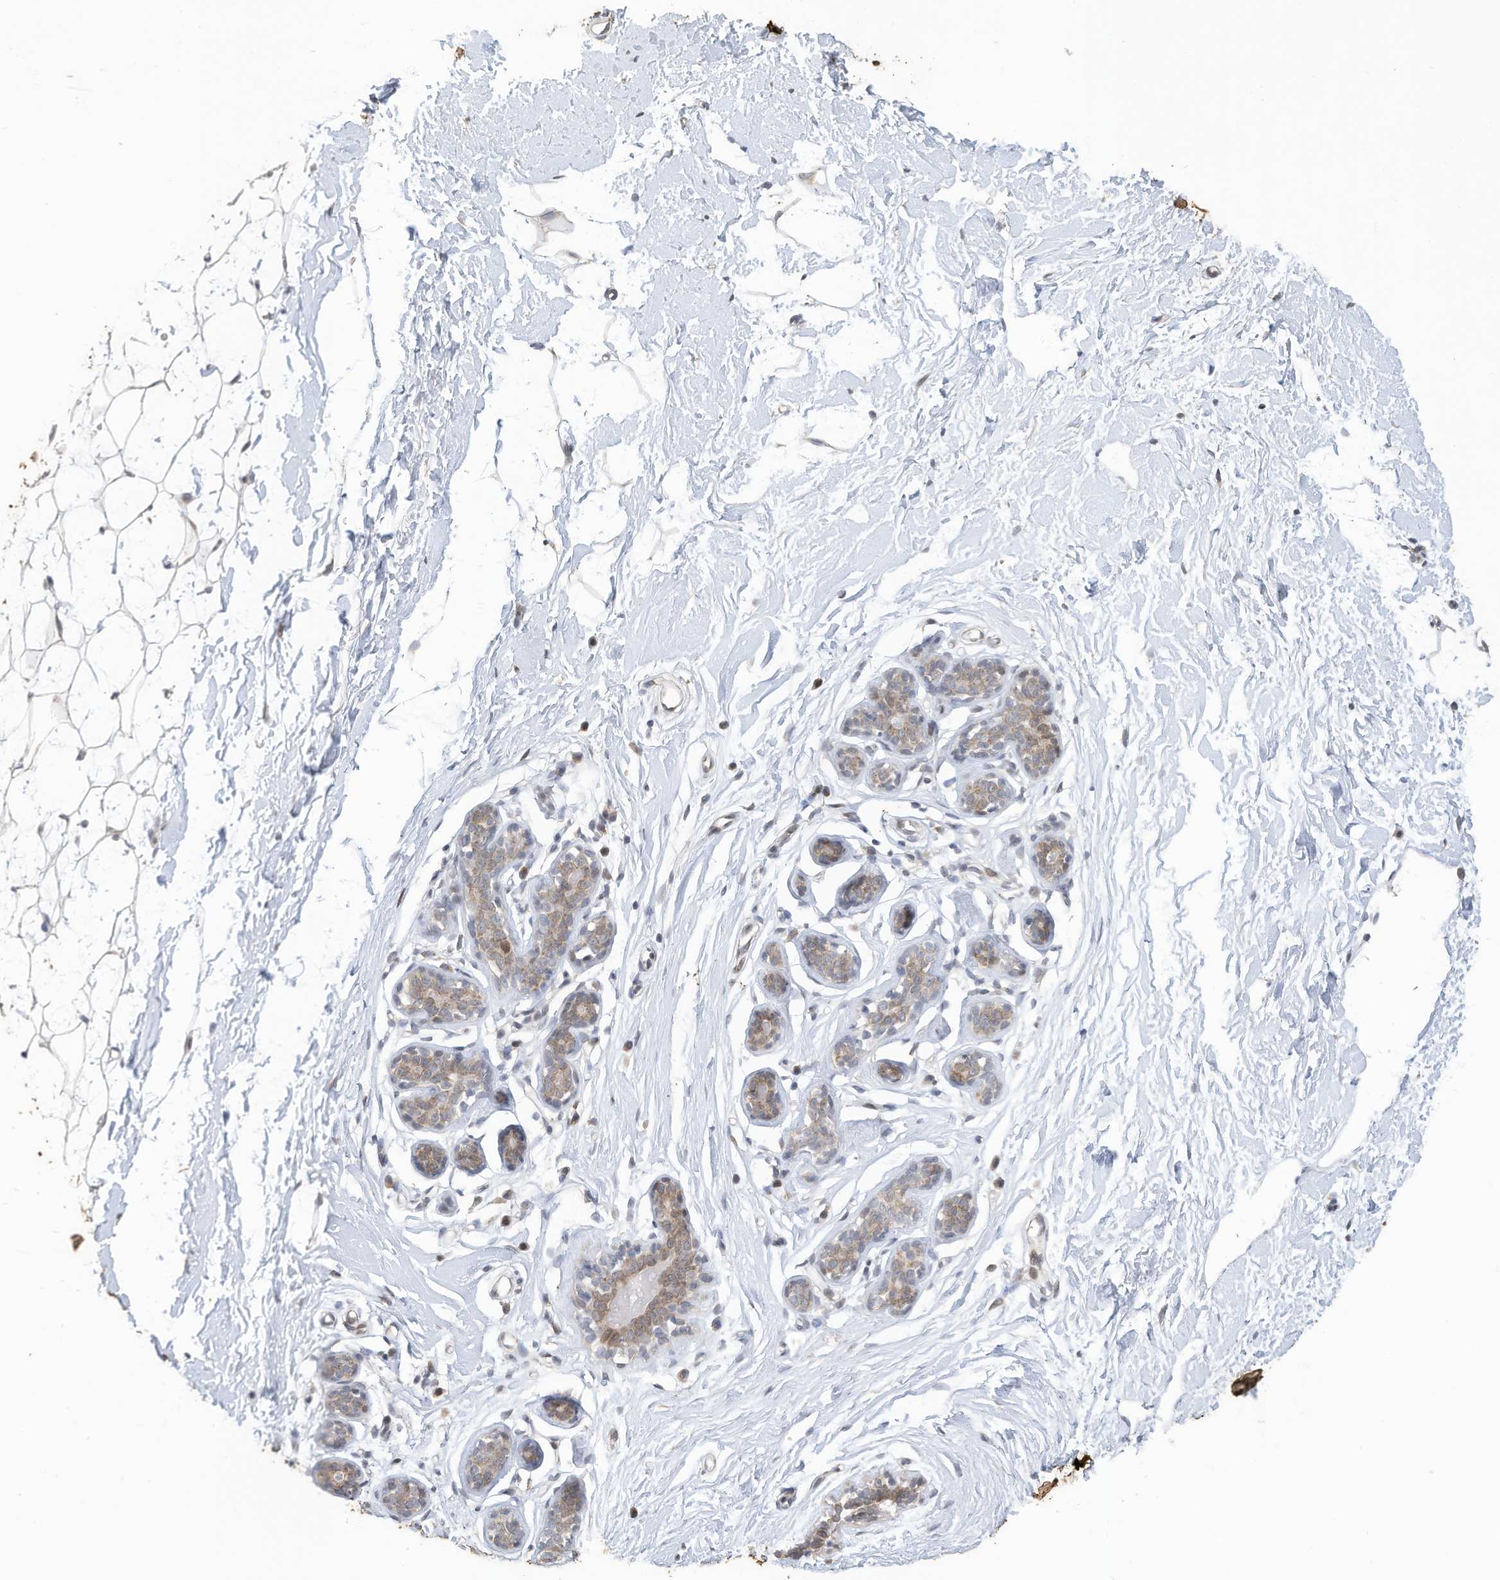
{"staining": {"intensity": "weak", "quantity": "25%-75%", "location": "nuclear"}, "tissue": "adipose tissue", "cell_type": "Adipocytes", "image_type": "normal", "snomed": [{"axis": "morphology", "description": "Normal tissue, NOS"}, {"axis": "topography", "description": "Breast"}], "caption": "Weak nuclear positivity is seen in about 25%-75% of adipocytes in unremarkable adipose tissue. (DAB (3,3'-diaminobenzidine) IHC with brightfield microscopy, high magnification).", "gene": "RABL3", "patient": {"sex": "female", "age": 23}}